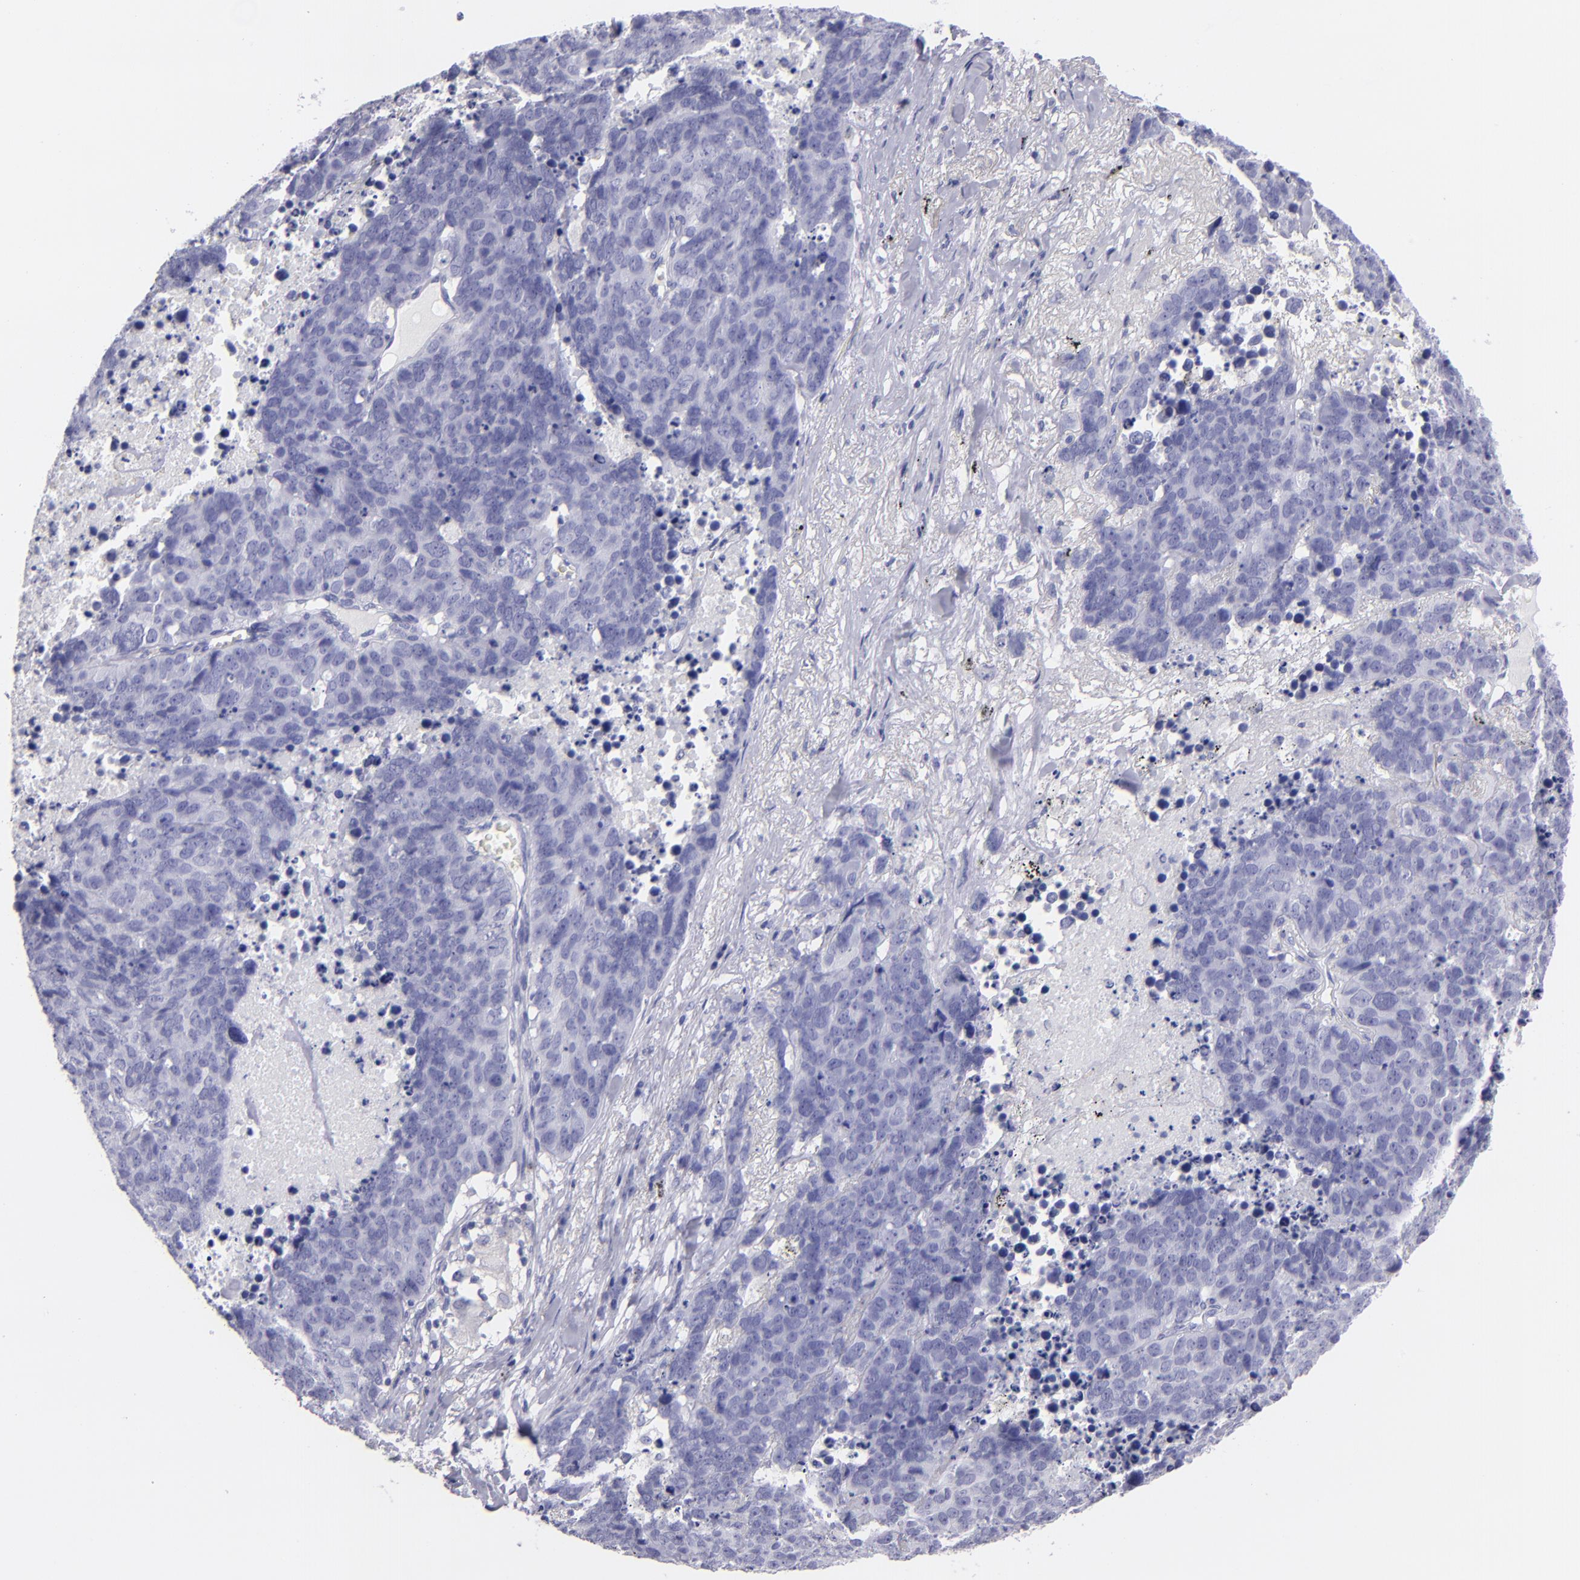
{"staining": {"intensity": "negative", "quantity": "none", "location": "none"}, "tissue": "lung cancer", "cell_type": "Tumor cells", "image_type": "cancer", "snomed": [{"axis": "morphology", "description": "Carcinoid, malignant, NOS"}, {"axis": "topography", "description": "Lung"}], "caption": "There is no significant positivity in tumor cells of malignant carcinoid (lung).", "gene": "CD82", "patient": {"sex": "male", "age": 60}}